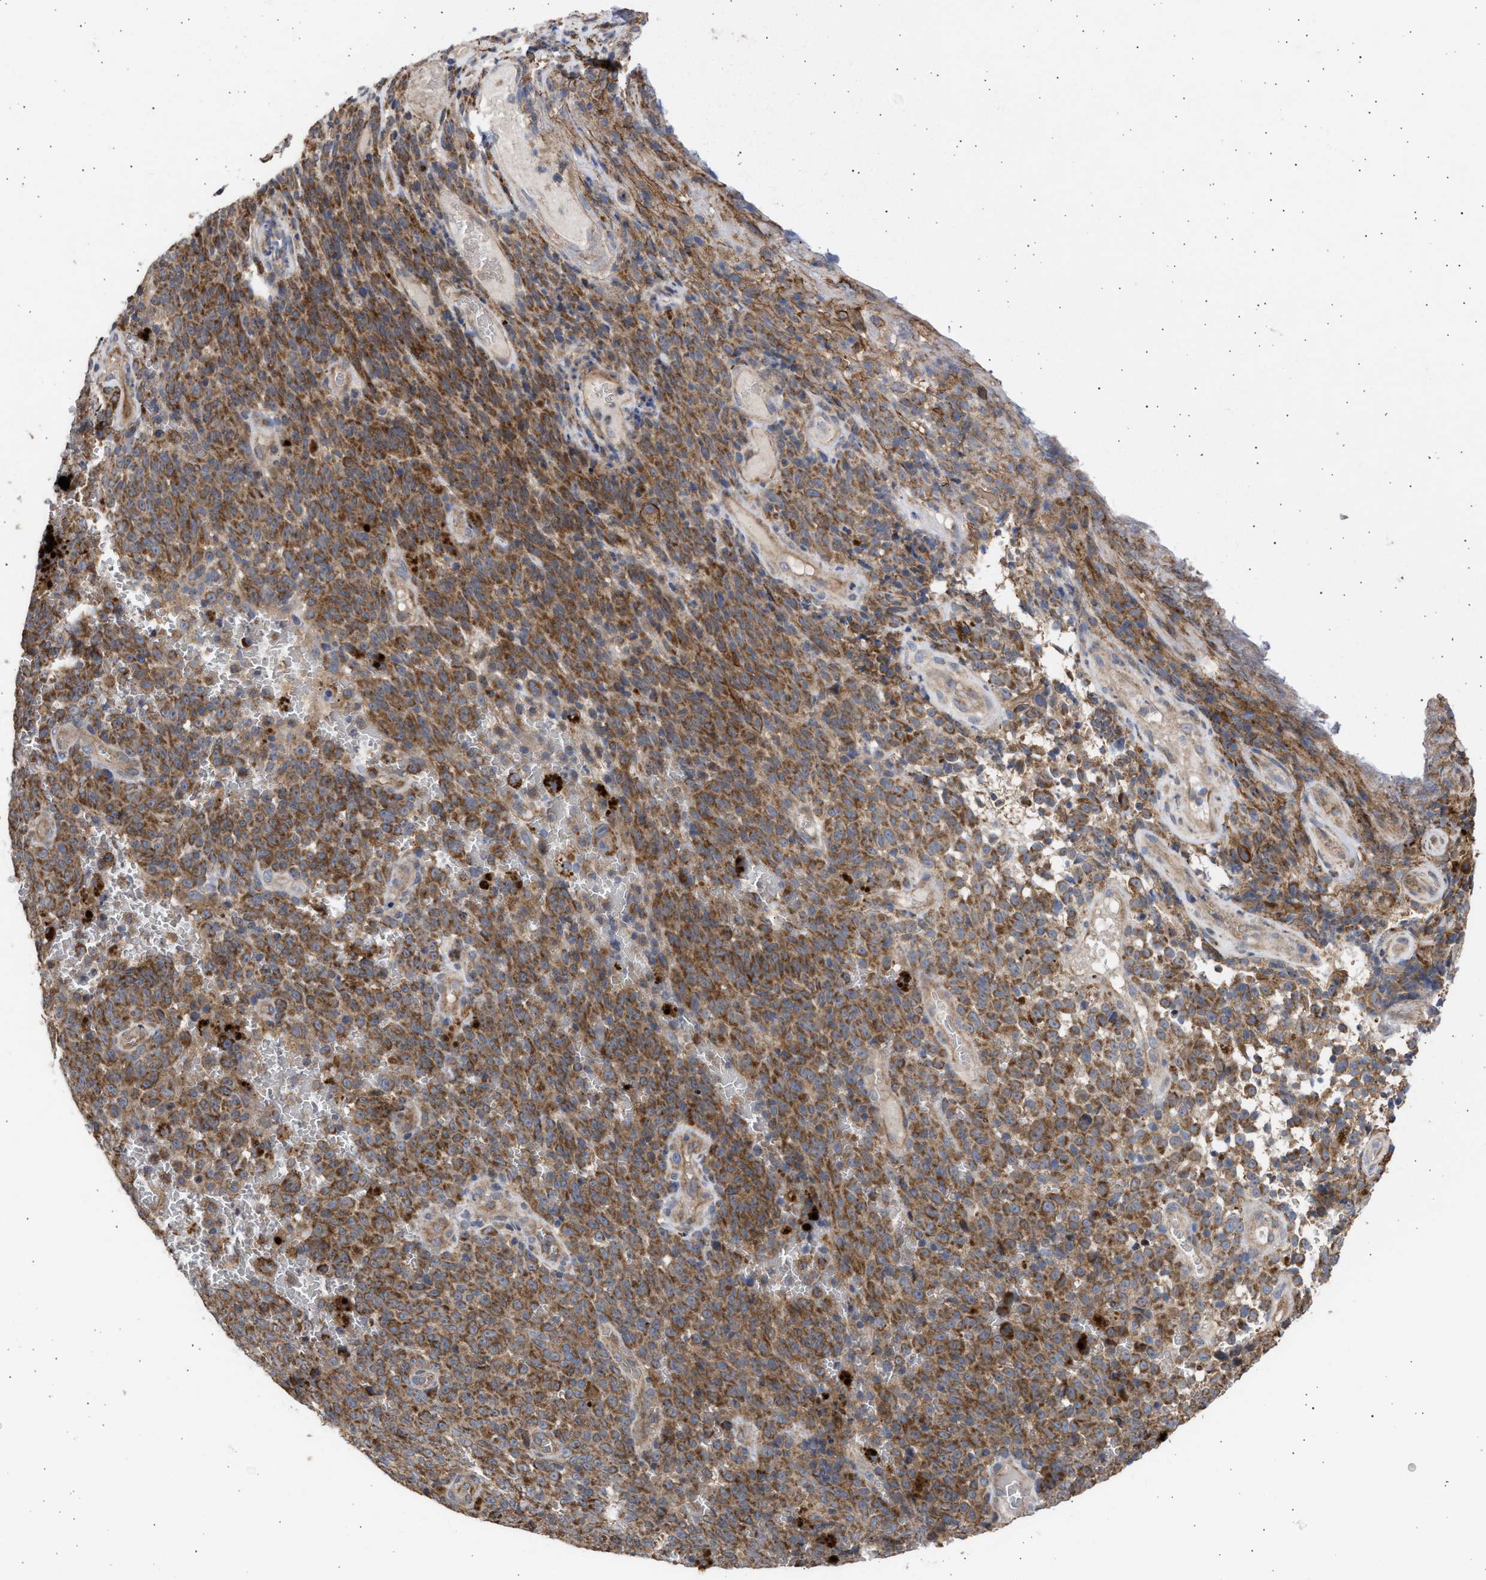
{"staining": {"intensity": "strong", "quantity": ">75%", "location": "cytoplasmic/membranous"}, "tissue": "melanoma", "cell_type": "Tumor cells", "image_type": "cancer", "snomed": [{"axis": "morphology", "description": "Malignant melanoma, NOS"}, {"axis": "topography", "description": "Skin"}], "caption": "High-power microscopy captured an immunohistochemistry micrograph of malignant melanoma, revealing strong cytoplasmic/membranous staining in about >75% of tumor cells. The staining was performed using DAB, with brown indicating positive protein expression. Nuclei are stained blue with hematoxylin.", "gene": "TTC19", "patient": {"sex": "female", "age": 82}}